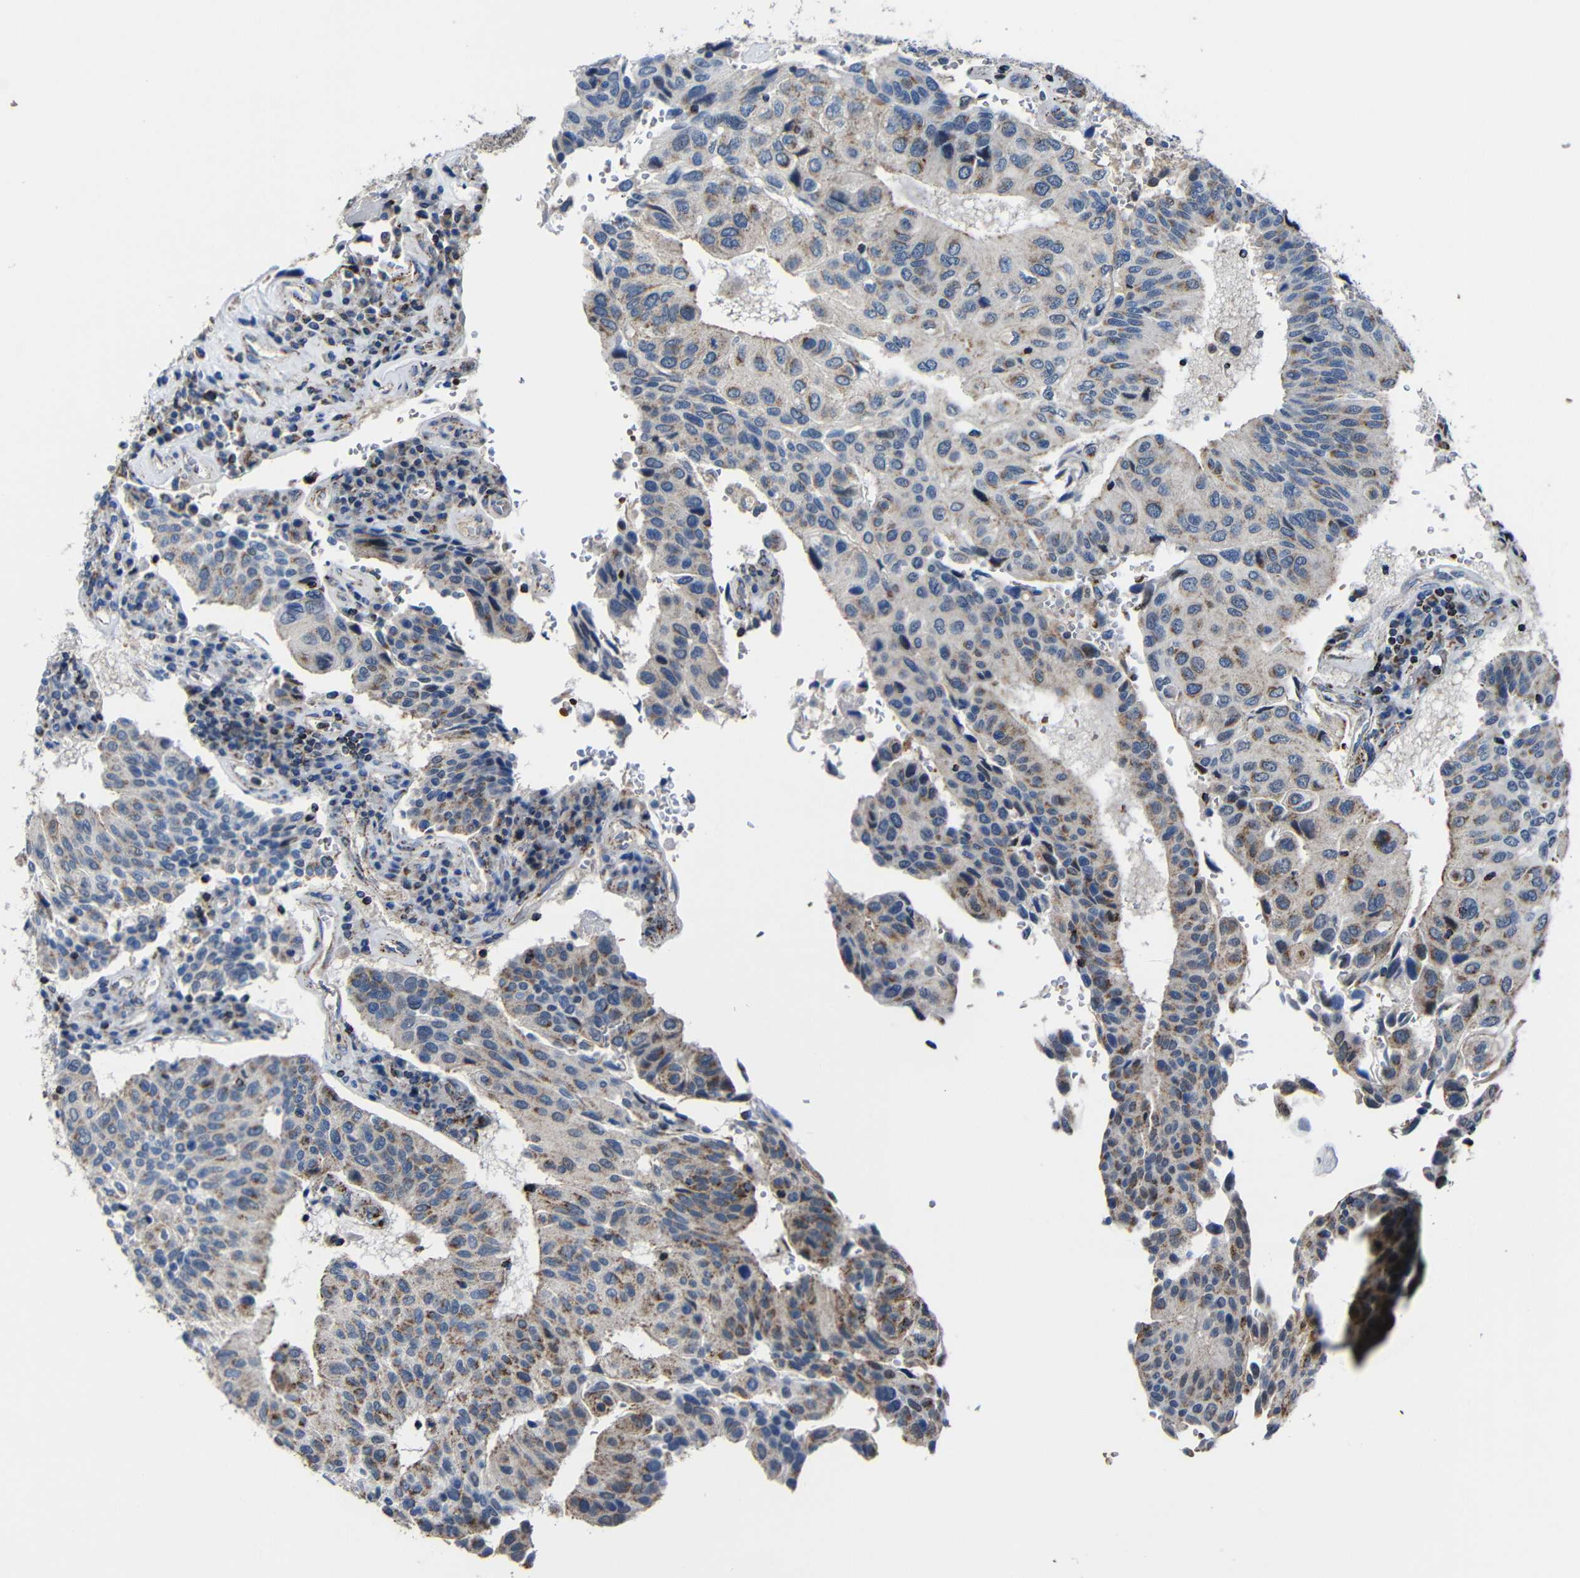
{"staining": {"intensity": "weak", "quantity": "25%-75%", "location": "cytoplasmic/membranous"}, "tissue": "urothelial cancer", "cell_type": "Tumor cells", "image_type": "cancer", "snomed": [{"axis": "morphology", "description": "Urothelial carcinoma, High grade"}, {"axis": "topography", "description": "Urinary bladder"}], "caption": "High-grade urothelial carcinoma stained with DAB IHC demonstrates low levels of weak cytoplasmic/membranous positivity in about 25%-75% of tumor cells.", "gene": "CA5B", "patient": {"sex": "male", "age": 66}}